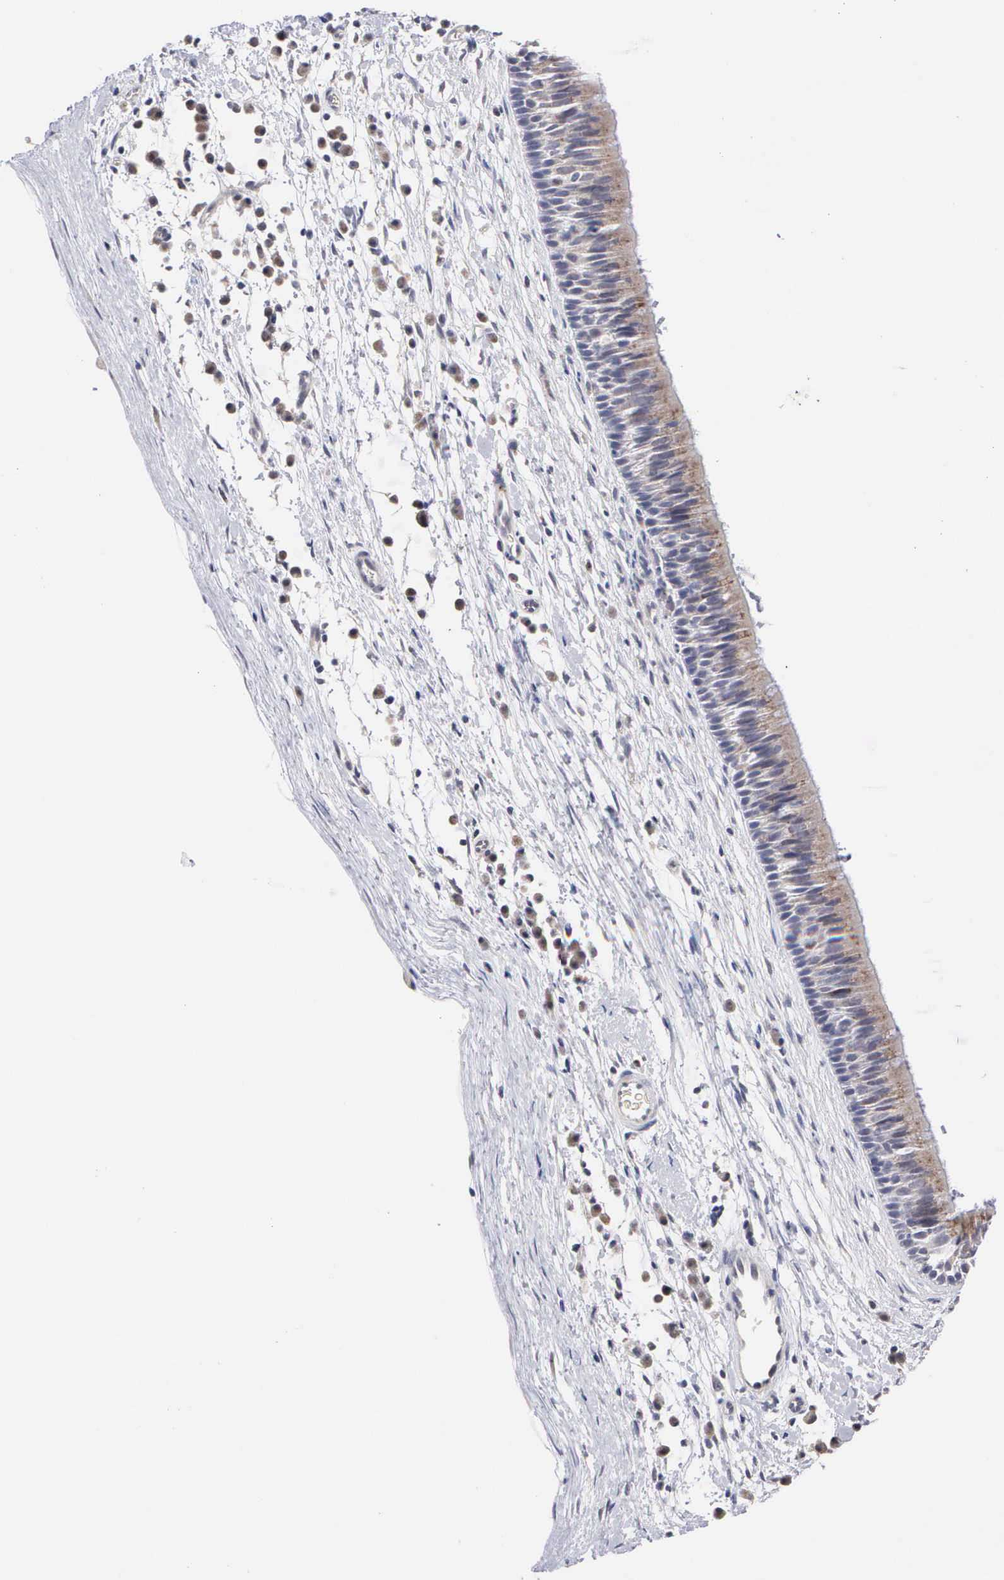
{"staining": {"intensity": "moderate", "quantity": ">75%", "location": "cytoplasmic/membranous,nuclear"}, "tissue": "nasopharynx", "cell_type": "Respiratory epithelial cells", "image_type": "normal", "snomed": [{"axis": "morphology", "description": "Normal tissue, NOS"}, {"axis": "topography", "description": "Nasopharynx"}], "caption": "Brown immunohistochemical staining in benign human nasopharynx demonstrates moderate cytoplasmic/membranous,nuclear expression in about >75% of respiratory epithelial cells.", "gene": "KDM6A", "patient": {"sex": "male", "age": 13}}